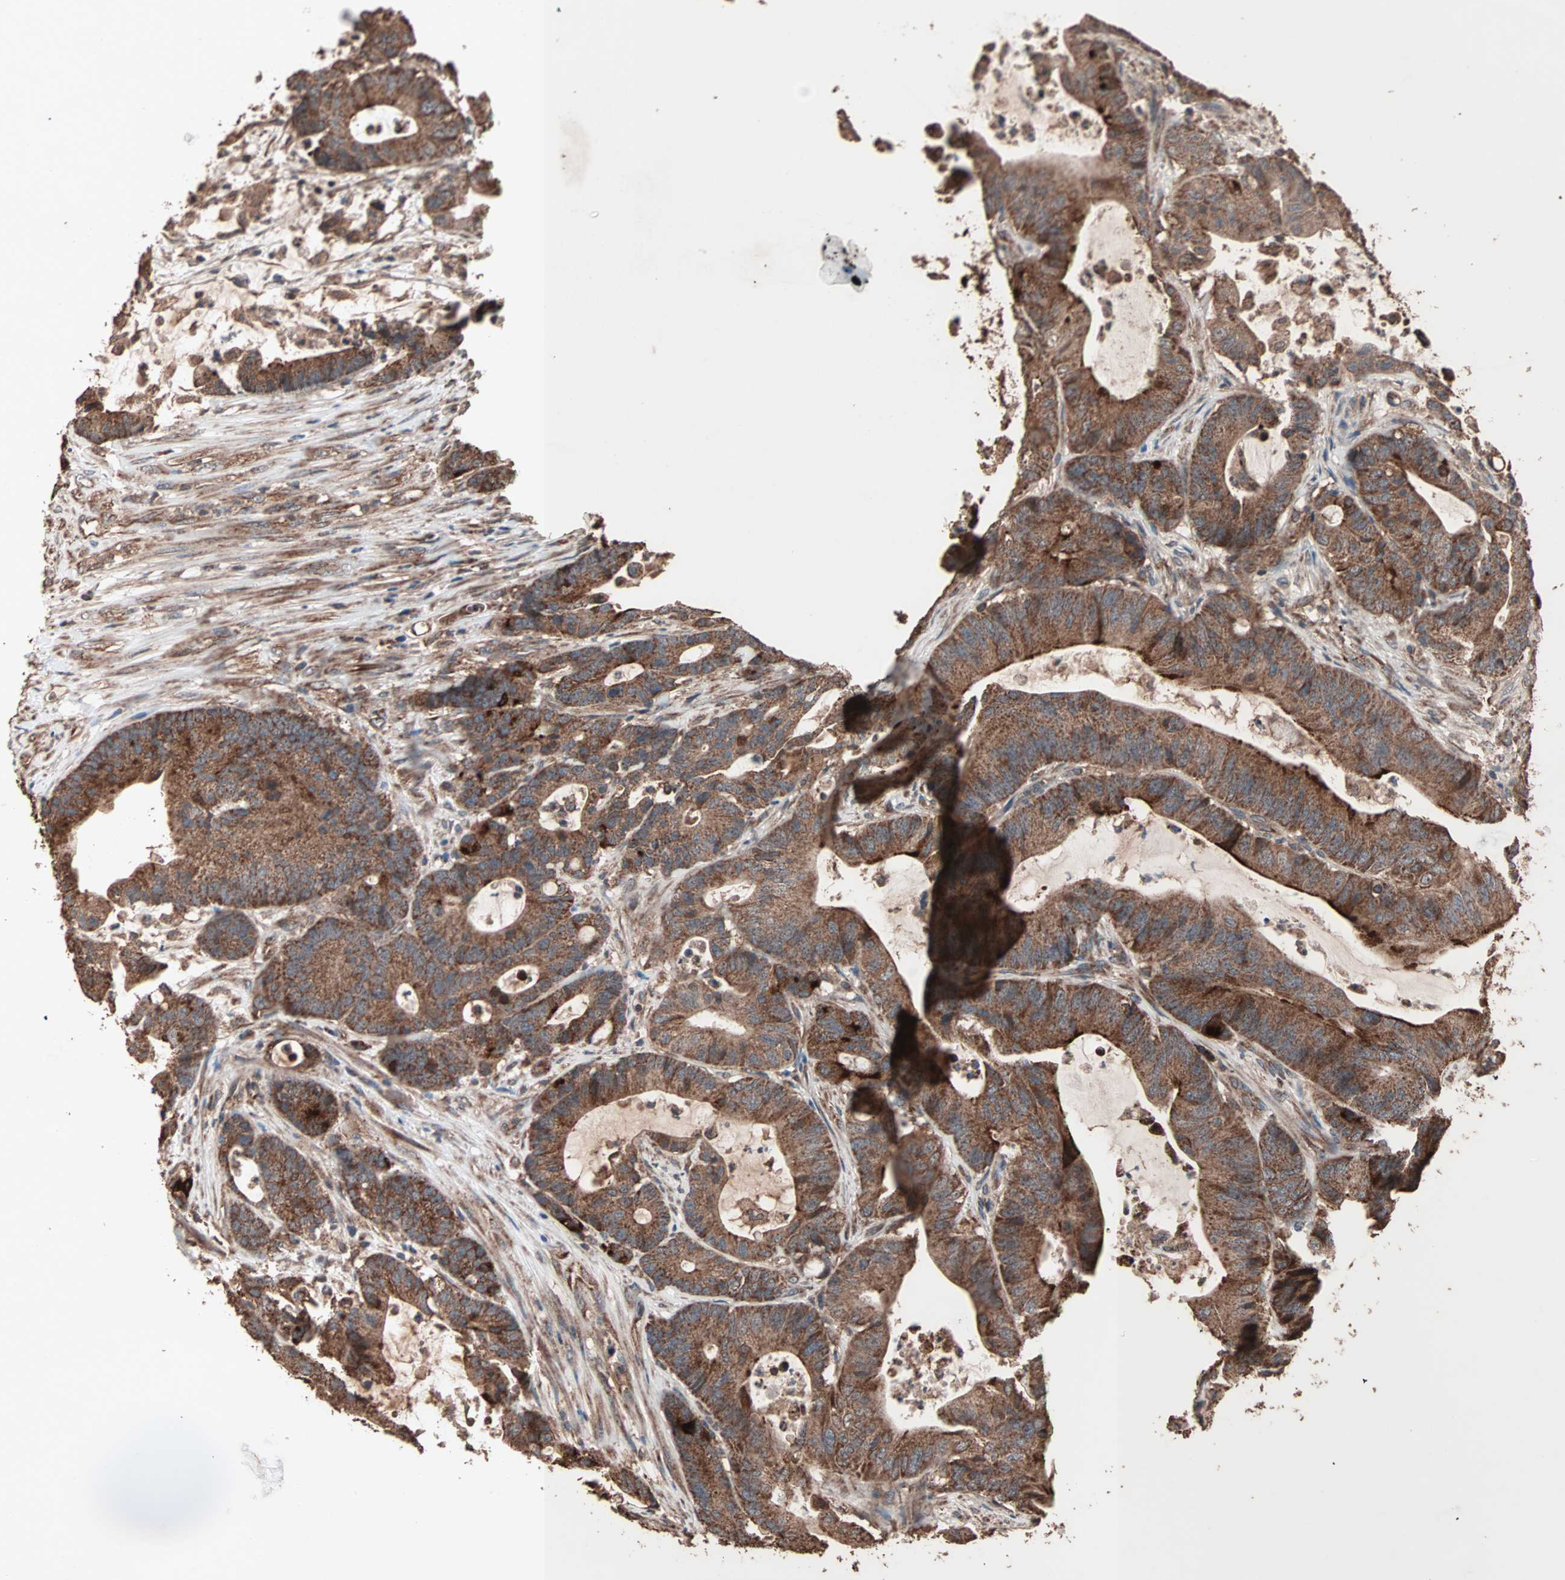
{"staining": {"intensity": "strong", "quantity": ">75%", "location": "cytoplasmic/membranous"}, "tissue": "colorectal cancer", "cell_type": "Tumor cells", "image_type": "cancer", "snomed": [{"axis": "morphology", "description": "Adenocarcinoma, NOS"}, {"axis": "topography", "description": "Colon"}], "caption": "Immunohistochemical staining of human colorectal cancer exhibits high levels of strong cytoplasmic/membranous protein expression in approximately >75% of tumor cells. The protein of interest is shown in brown color, while the nuclei are stained blue.", "gene": "MRPL2", "patient": {"sex": "female", "age": 84}}